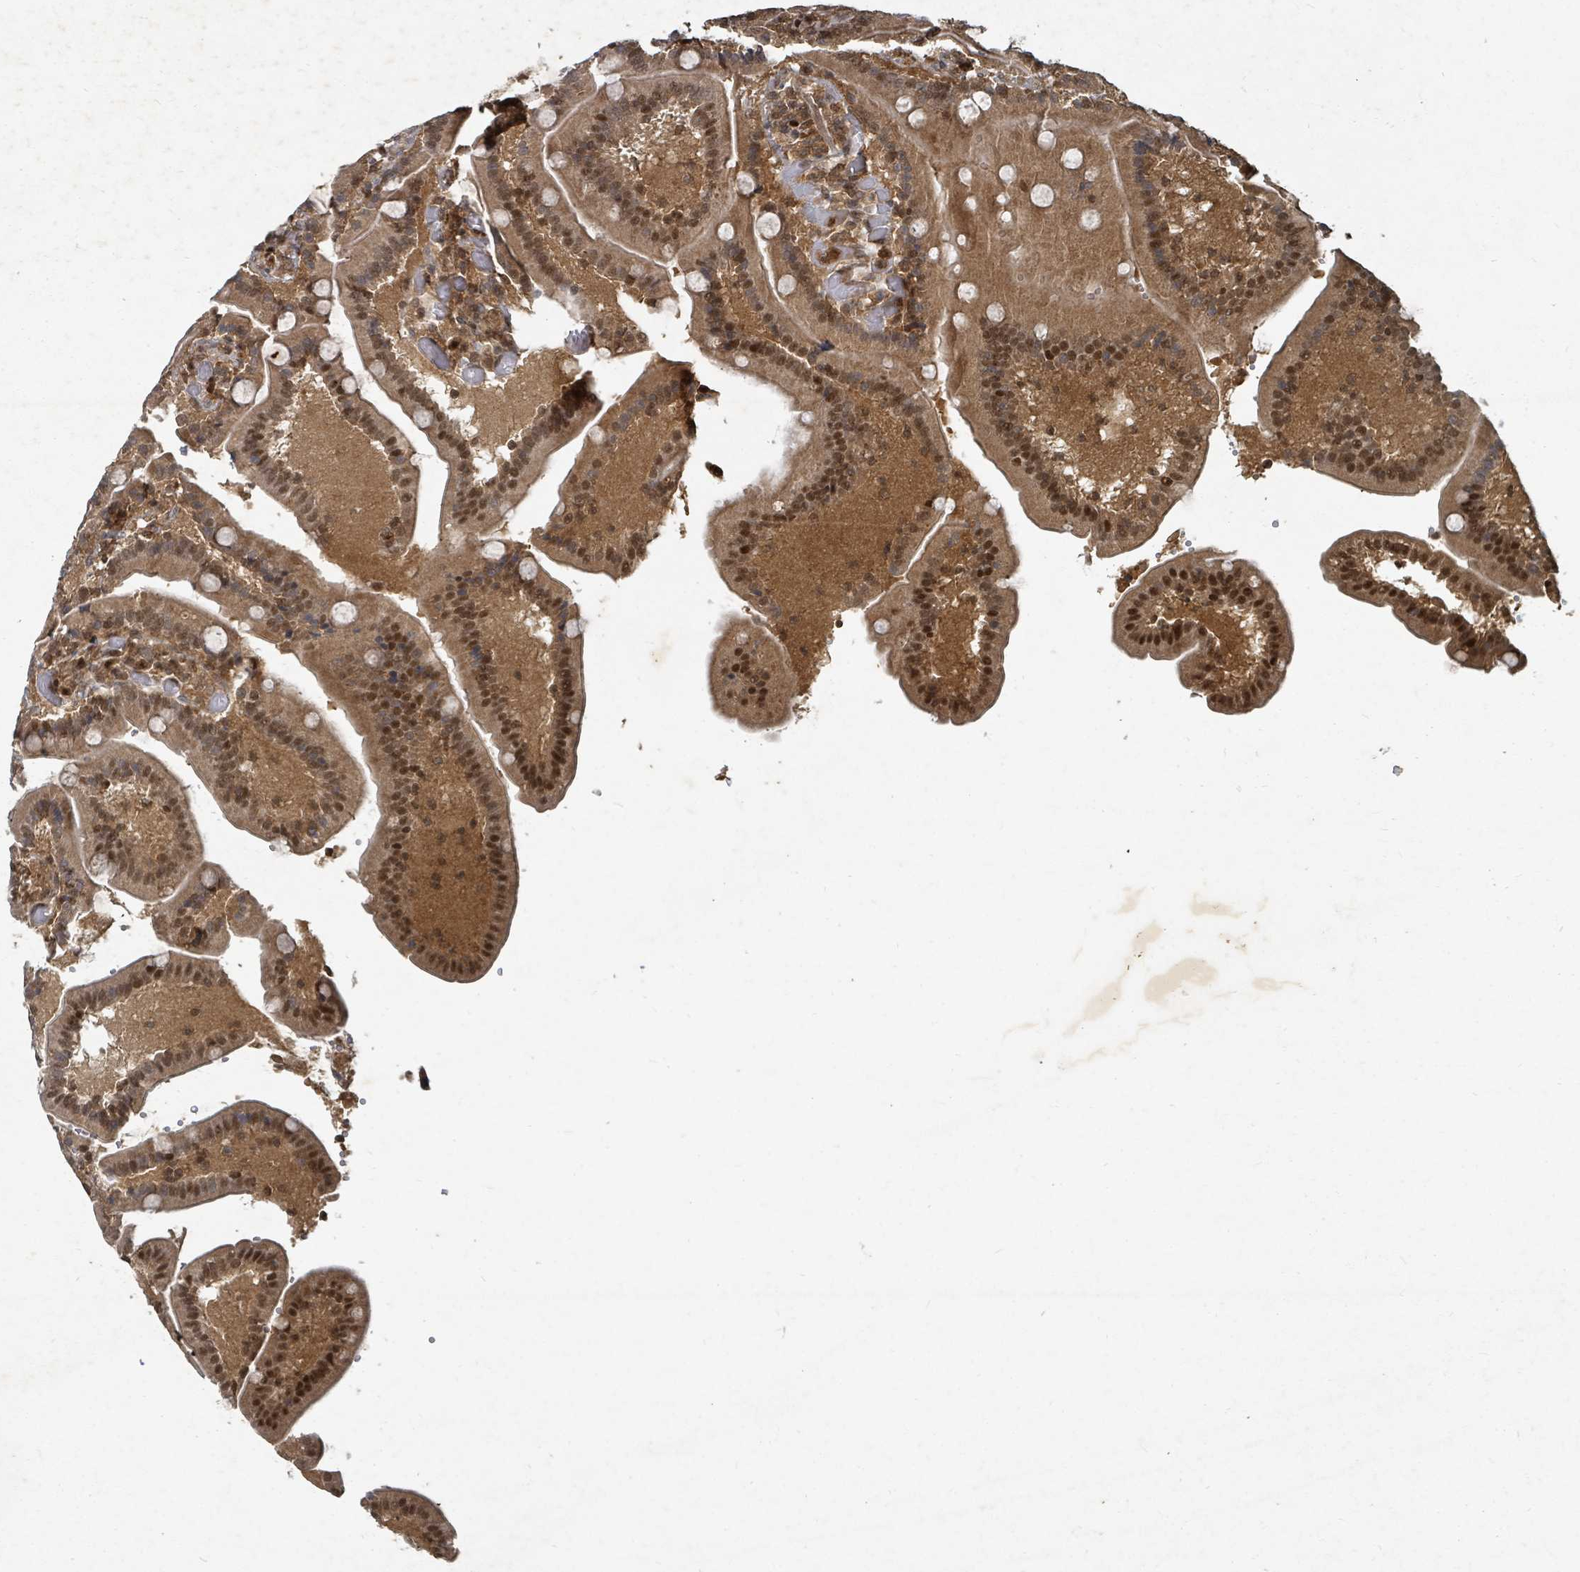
{"staining": {"intensity": "moderate", "quantity": ">75%", "location": "cytoplasmic/membranous,nuclear"}, "tissue": "duodenum", "cell_type": "Glandular cells", "image_type": "normal", "snomed": [{"axis": "morphology", "description": "Normal tissue, NOS"}, {"axis": "topography", "description": "Duodenum"}], "caption": "Human duodenum stained for a protein (brown) demonstrates moderate cytoplasmic/membranous,nuclear positive staining in about >75% of glandular cells.", "gene": "KDM4E", "patient": {"sex": "female", "age": 62}}